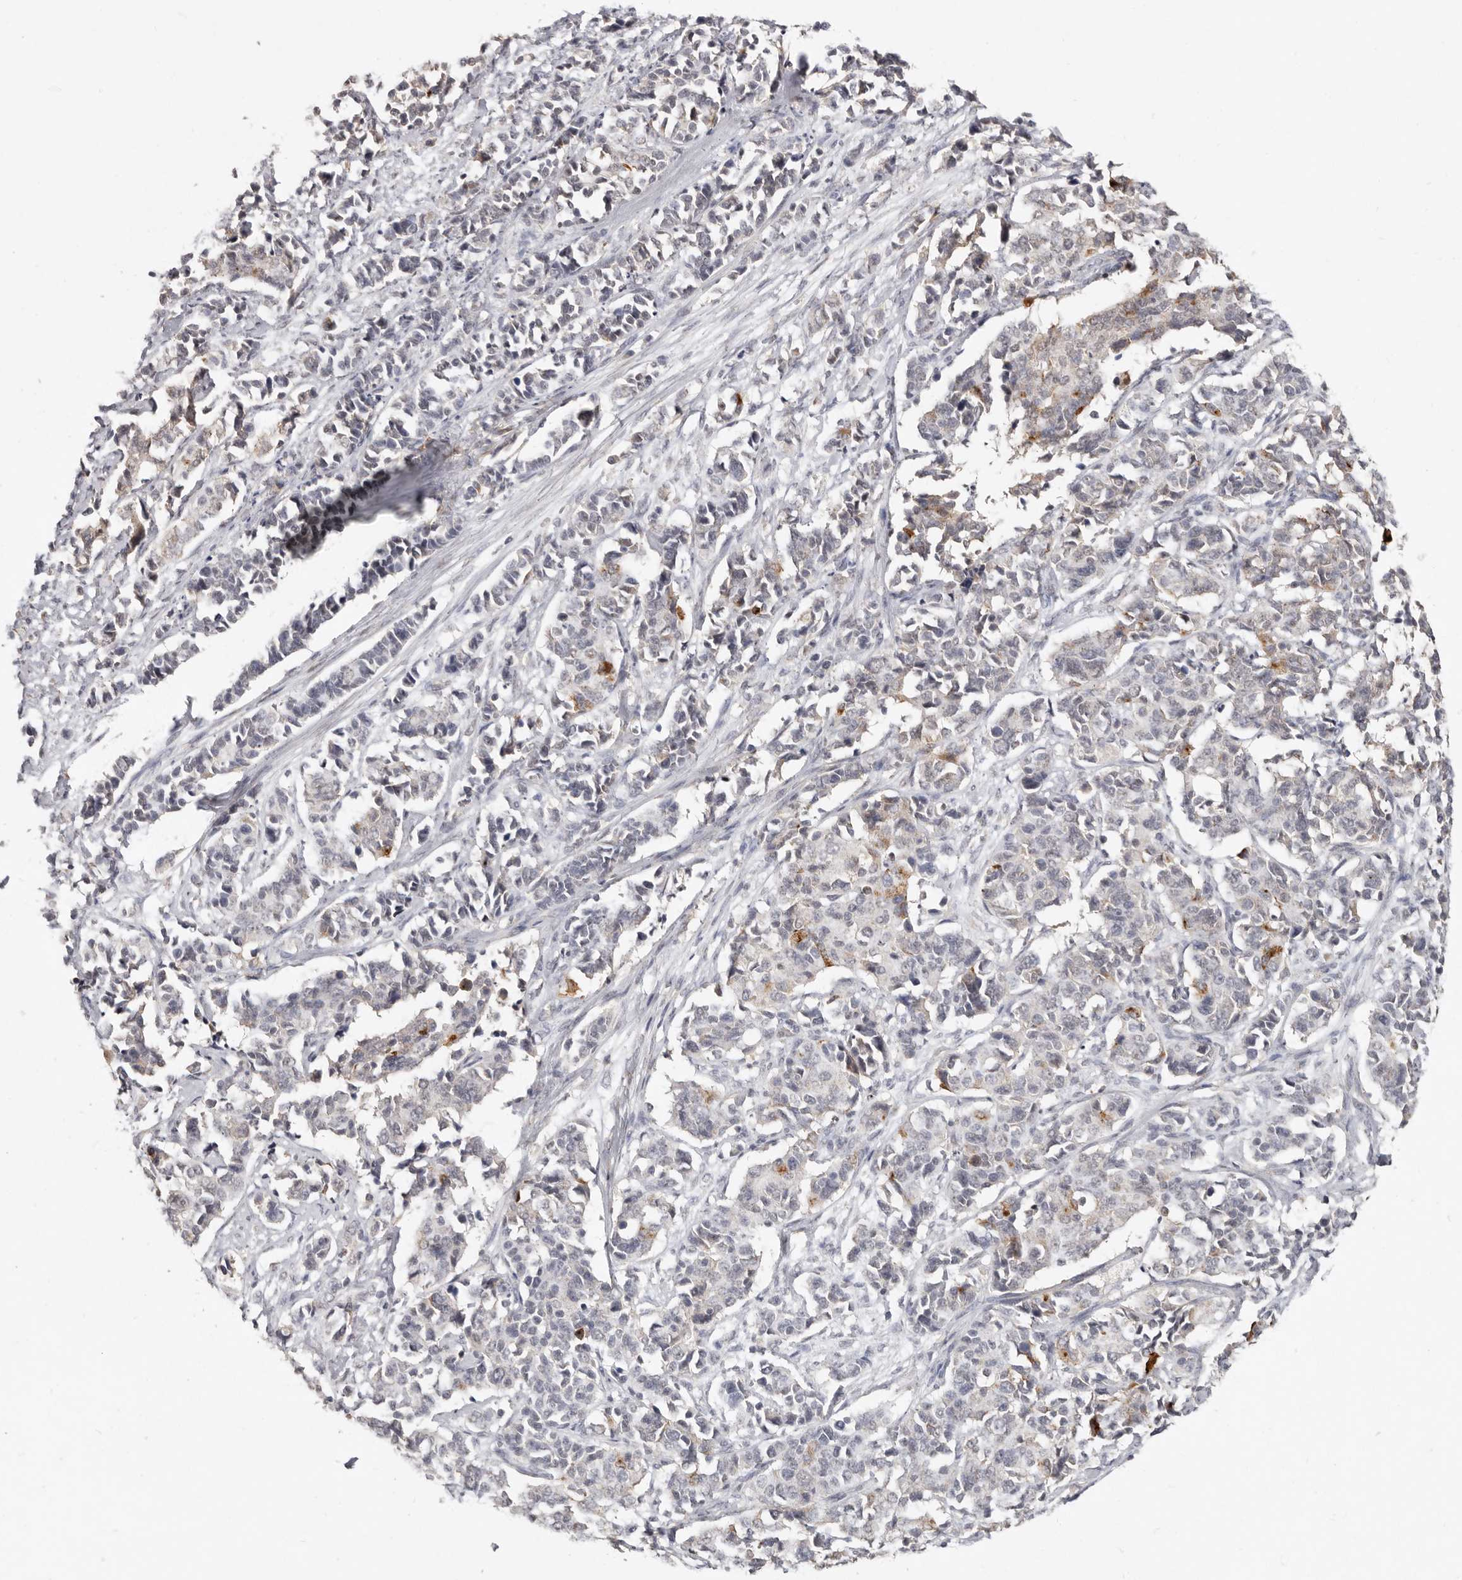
{"staining": {"intensity": "negative", "quantity": "none", "location": "none"}, "tissue": "cervical cancer", "cell_type": "Tumor cells", "image_type": "cancer", "snomed": [{"axis": "morphology", "description": "Normal tissue, NOS"}, {"axis": "morphology", "description": "Squamous cell carcinoma, NOS"}, {"axis": "topography", "description": "Cervix"}], "caption": "High magnification brightfield microscopy of cervical cancer (squamous cell carcinoma) stained with DAB (brown) and counterstained with hematoxylin (blue): tumor cells show no significant staining.", "gene": "LINGO2", "patient": {"sex": "female", "age": 35}}